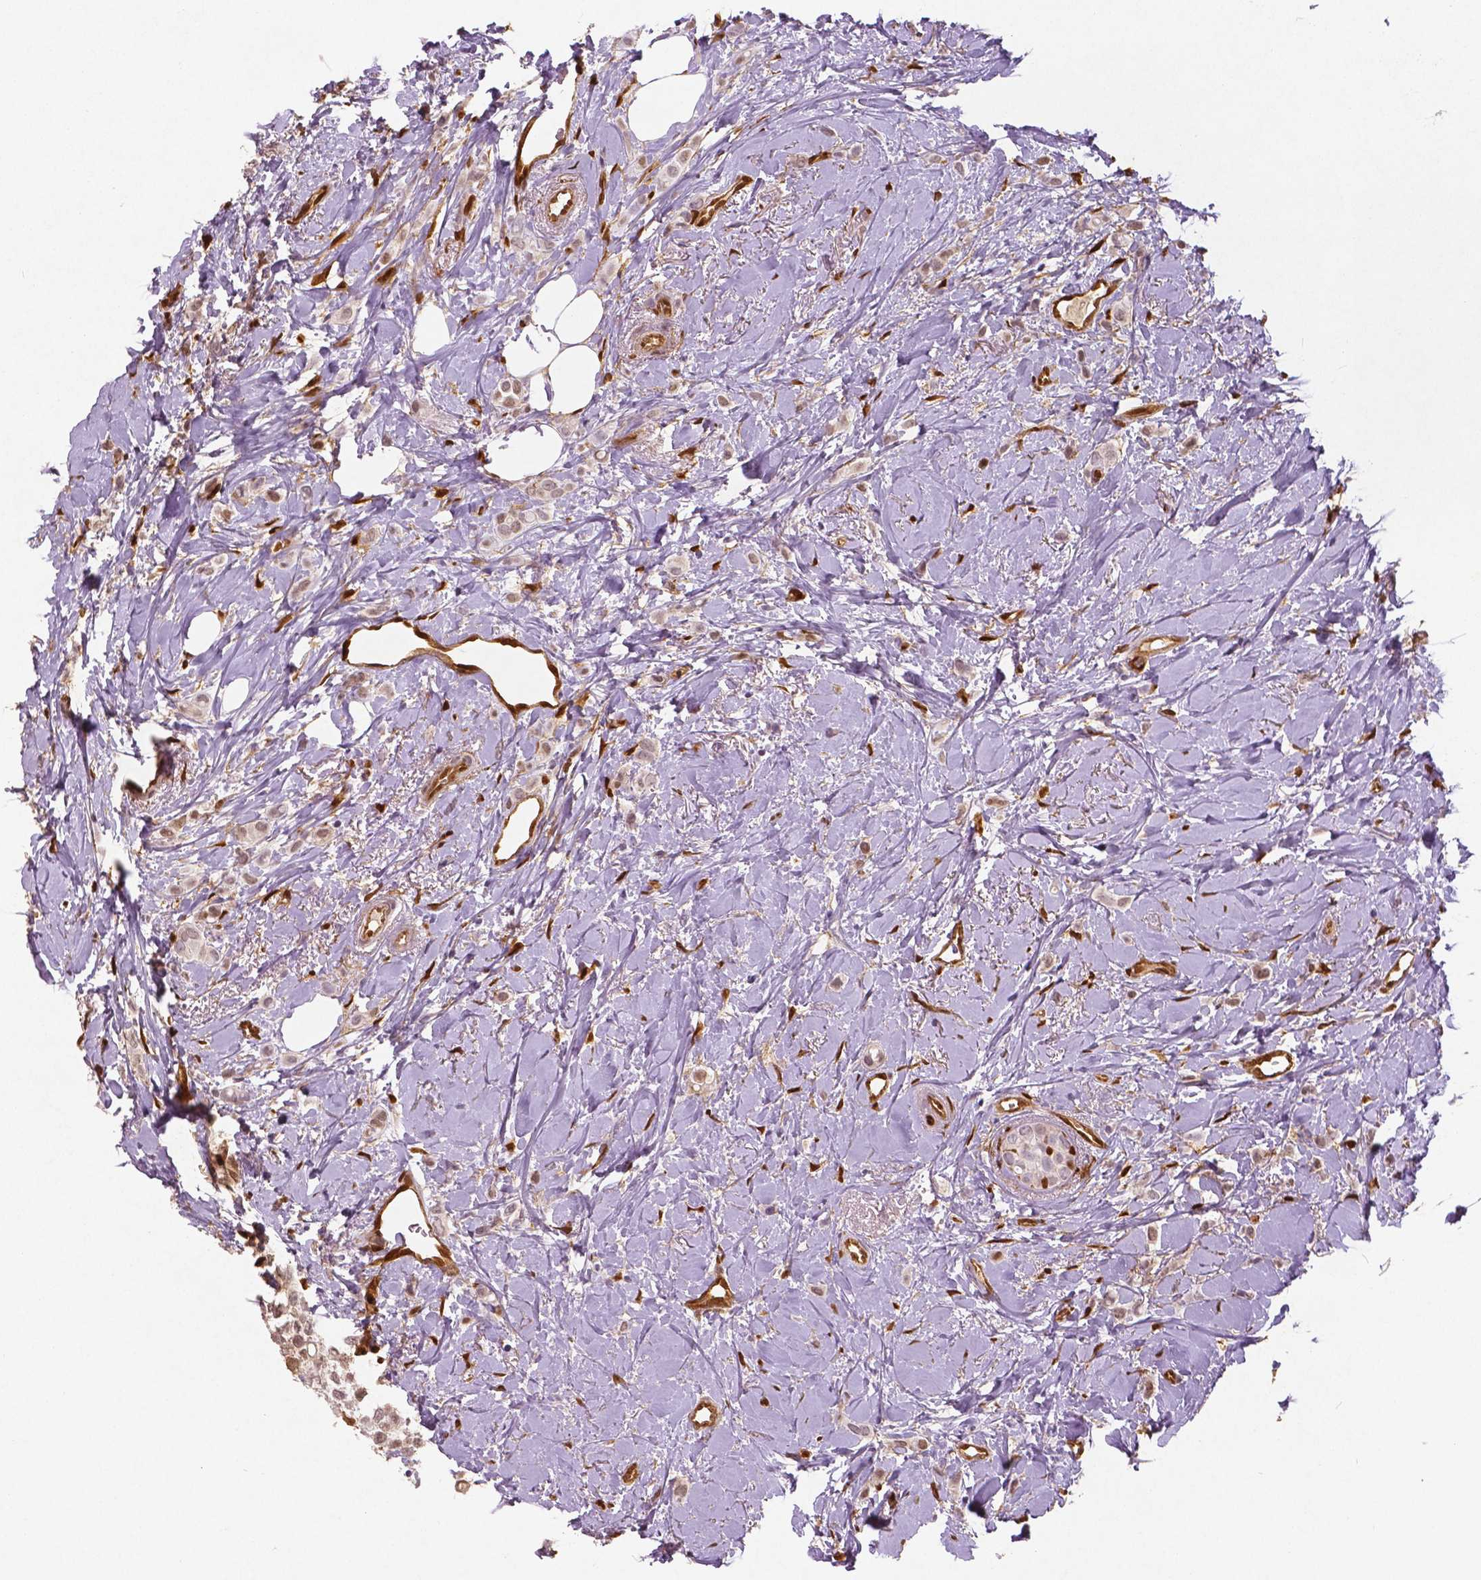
{"staining": {"intensity": "weak", "quantity": ">75%", "location": "cytoplasmic/membranous,nuclear"}, "tissue": "breast cancer", "cell_type": "Tumor cells", "image_type": "cancer", "snomed": [{"axis": "morphology", "description": "Lobular carcinoma"}, {"axis": "topography", "description": "Breast"}], "caption": "An immunohistochemistry (IHC) histopathology image of tumor tissue is shown. Protein staining in brown shows weak cytoplasmic/membranous and nuclear positivity in breast cancer within tumor cells.", "gene": "WWTR1", "patient": {"sex": "female", "age": 66}}